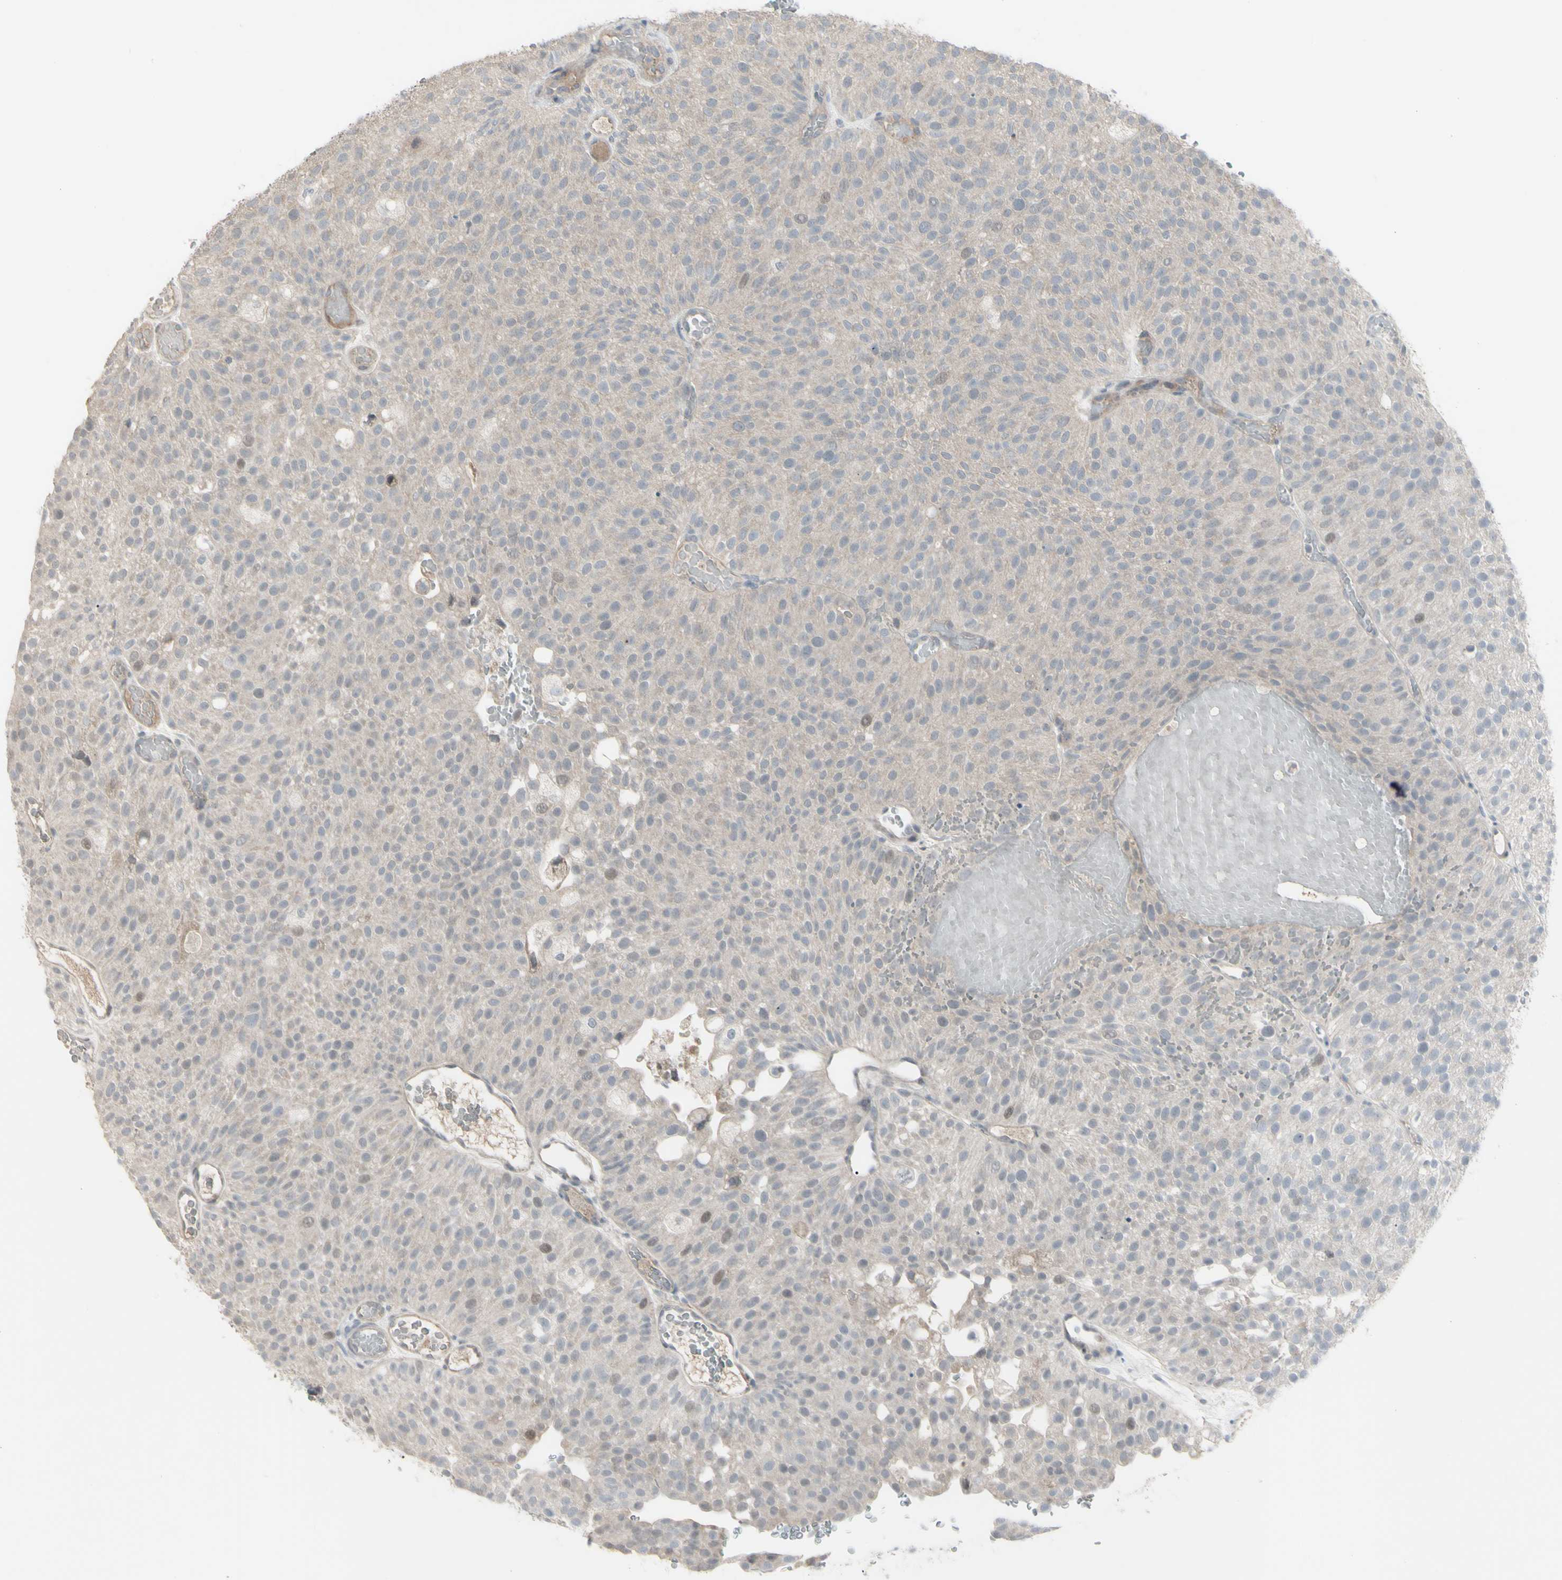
{"staining": {"intensity": "weak", "quantity": "25%-75%", "location": "cytoplasmic/membranous"}, "tissue": "urothelial cancer", "cell_type": "Tumor cells", "image_type": "cancer", "snomed": [{"axis": "morphology", "description": "Urothelial carcinoma, Low grade"}, {"axis": "topography", "description": "Urinary bladder"}], "caption": "Immunohistochemistry (DAB) staining of human urothelial carcinoma (low-grade) displays weak cytoplasmic/membranous protein positivity in approximately 25%-75% of tumor cells. (IHC, brightfield microscopy, high magnification).", "gene": "PIAS4", "patient": {"sex": "male", "age": 78}}